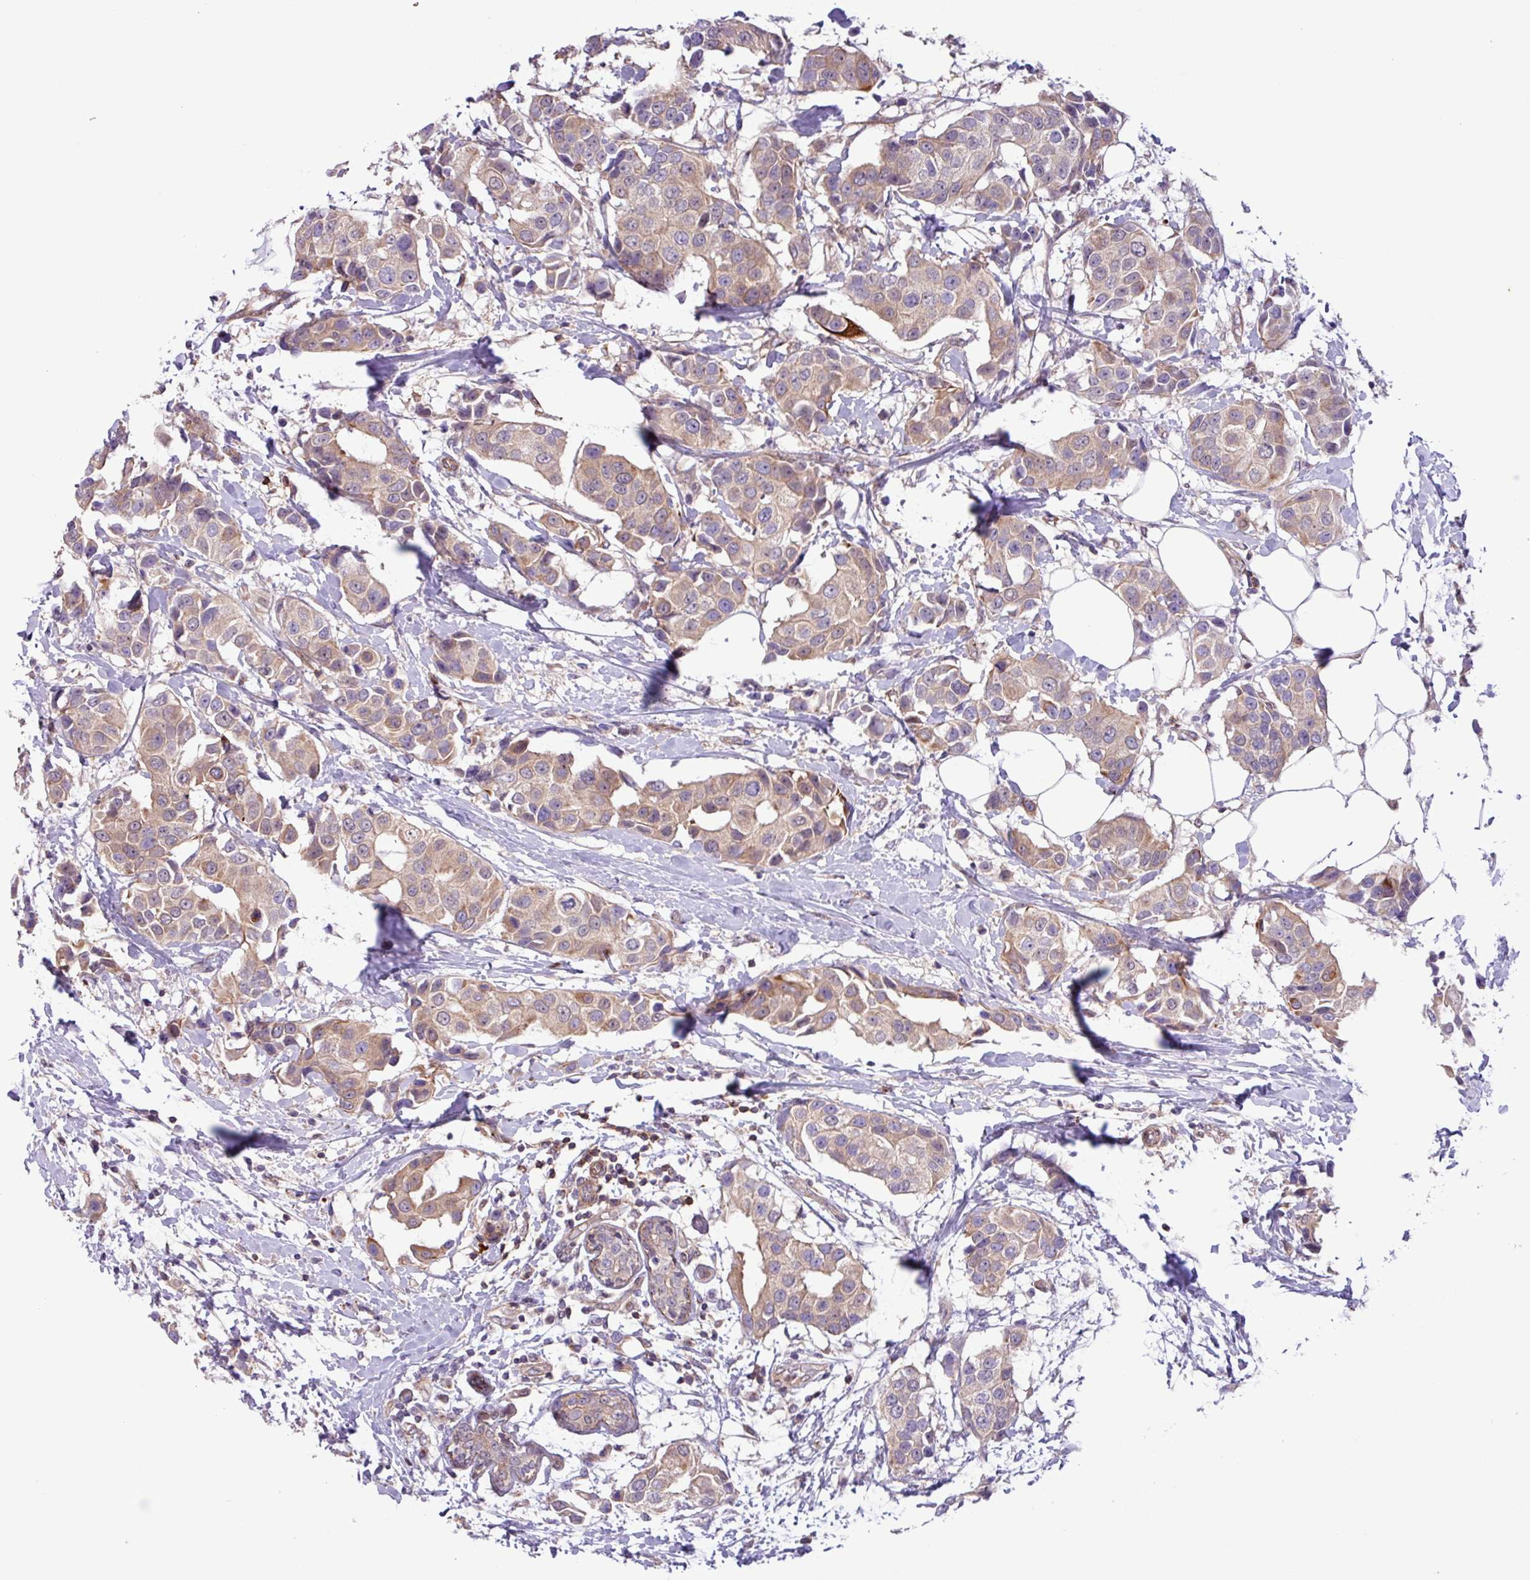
{"staining": {"intensity": "weak", "quantity": ">75%", "location": "cytoplasmic/membranous"}, "tissue": "breast cancer", "cell_type": "Tumor cells", "image_type": "cancer", "snomed": [{"axis": "morphology", "description": "Normal tissue, NOS"}, {"axis": "morphology", "description": "Duct carcinoma"}, {"axis": "topography", "description": "Breast"}], "caption": "A photomicrograph showing weak cytoplasmic/membranous staining in about >75% of tumor cells in invasive ductal carcinoma (breast), as visualized by brown immunohistochemical staining.", "gene": "CNTRL", "patient": {"sex": "female", "age": 39}}